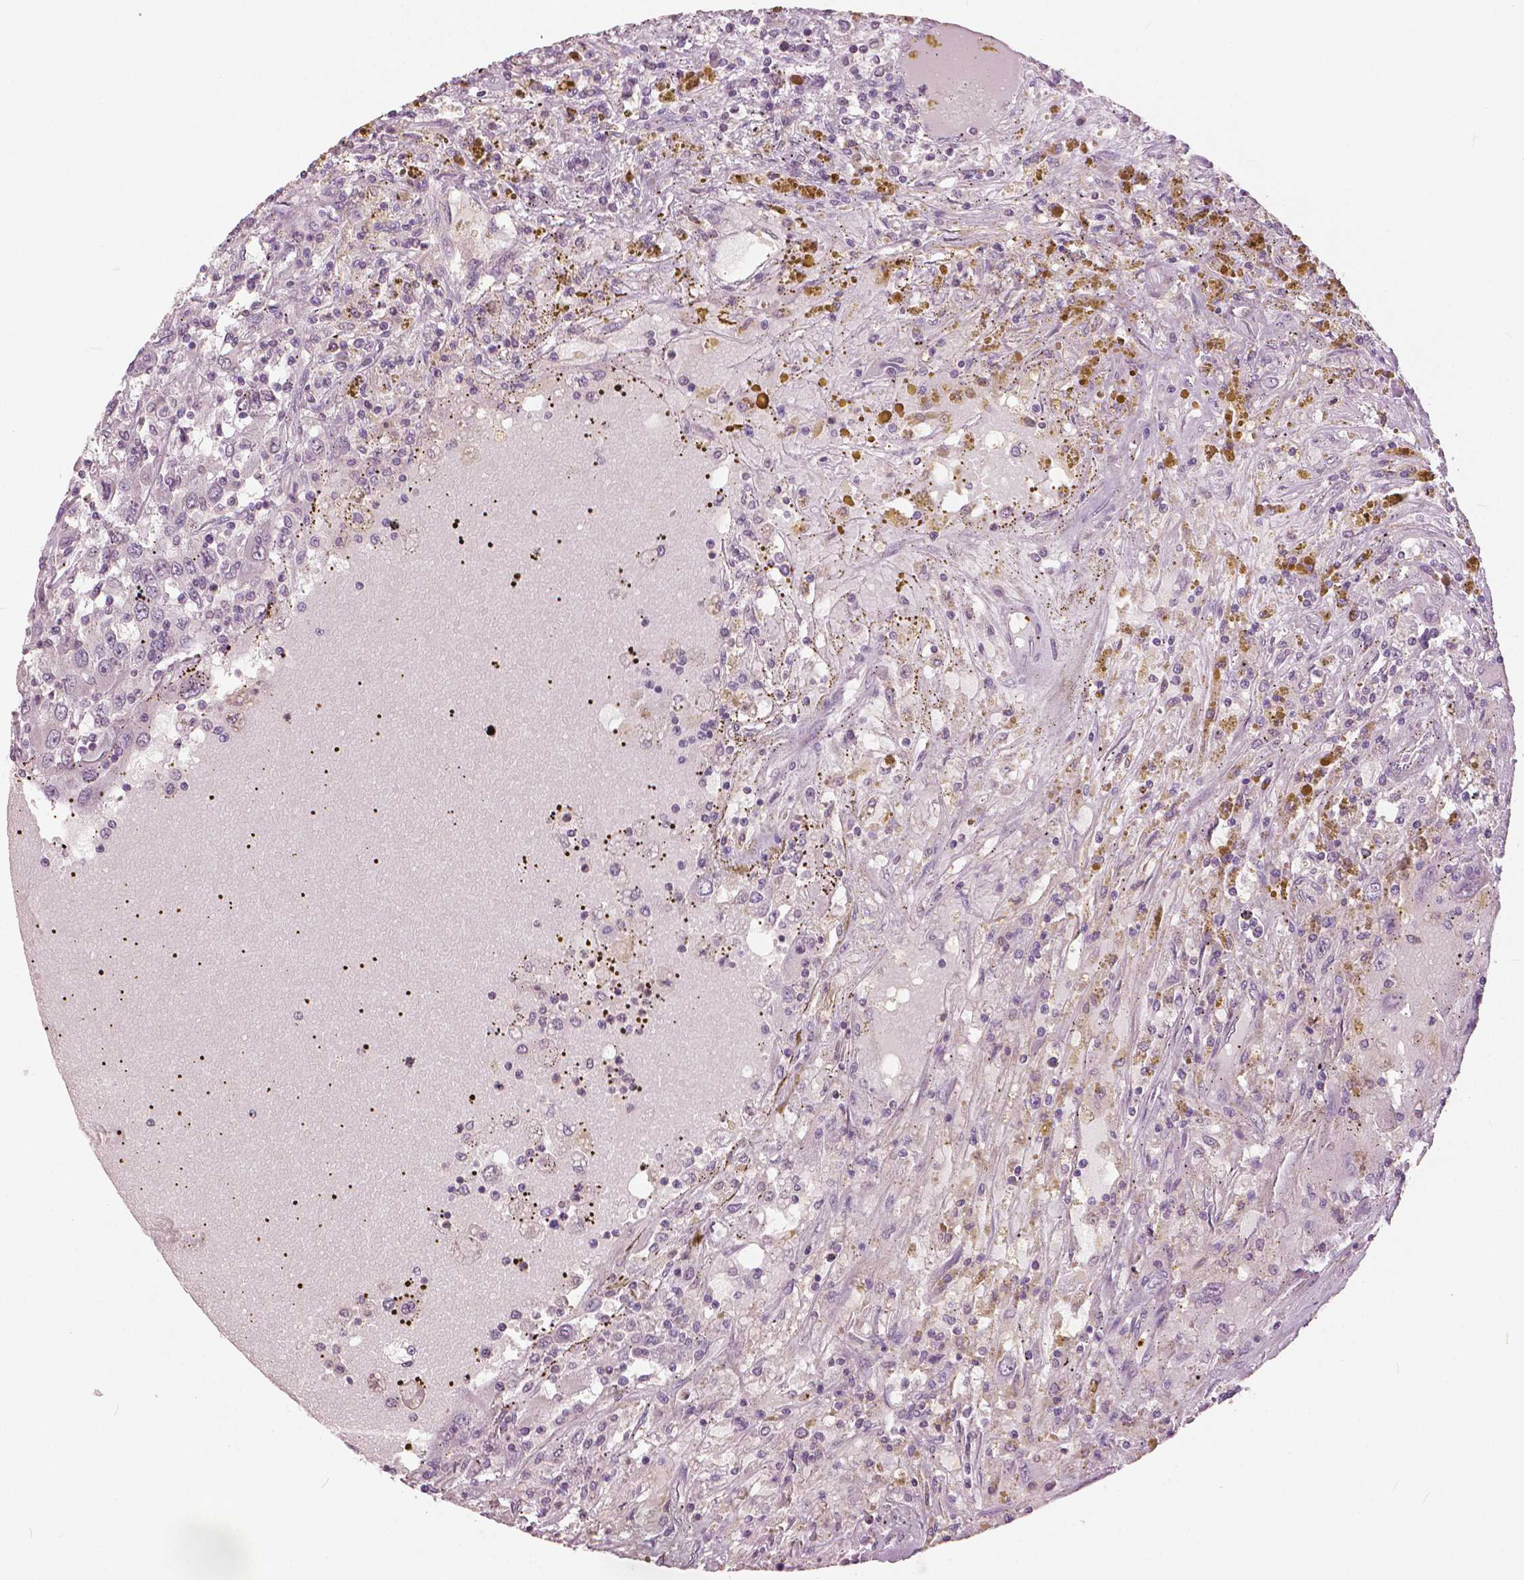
{"staining": {"intensity": "negative", "quantity": "none", "location": "none"}, "tissue": "renal cancer", "cell_type": "Tumor cells", "image_type": "cancer", "snomed": [{"axis": "morphology", "description": "Adenocarcinoma, NOS"}, {"axis": "topography", "description": "Kidney"}], "caption": "This is an immunohistochemistry (IHC) photomicrograph of human renal adenocarcinoma. There is no expression in tumor cells.", "gene": "NANOG", "patient": {"sex": "female", "age": 67}}